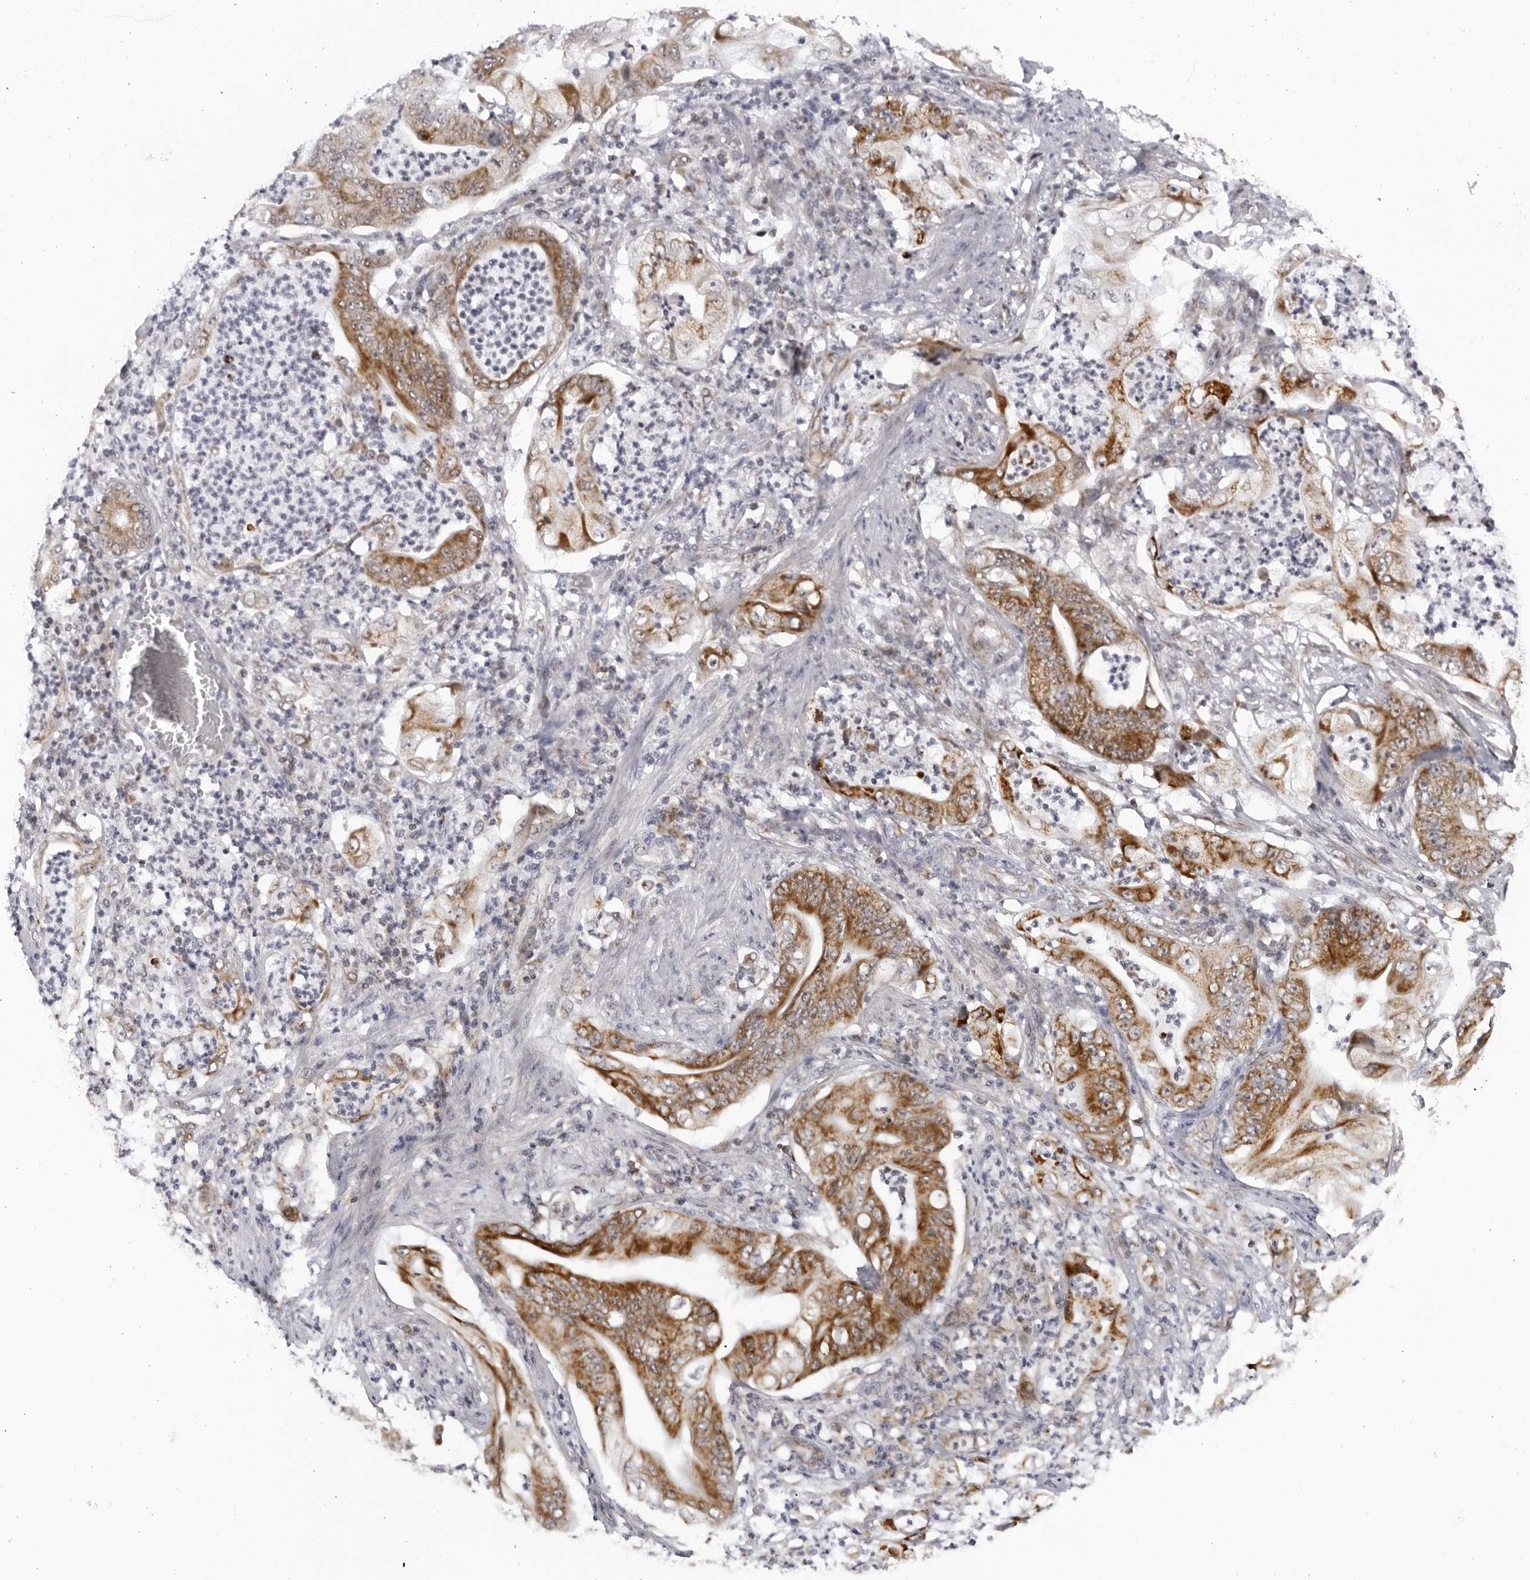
{"staining": {"intensity": "moderate", "quantity": ">75%", "location": "cytoplasmic/membranous"}, "tissue": "stomach cancer", "cell_type": "Tumor cells", "image_type": "cancer", "snomed": [{"axis": "morphology", "description": "Adenocarcinoma, NOS"}, {"axis": "topography", "description": "Stomach"}], "caption": "Tumor cells demonstrate moderate cytoplasmic/membranous expression in approximately >75% of cells in stomach cancer (adenocarcinoma).", "gene": "SLC25A22", "patient": {"sex": "female", "age": 73}}